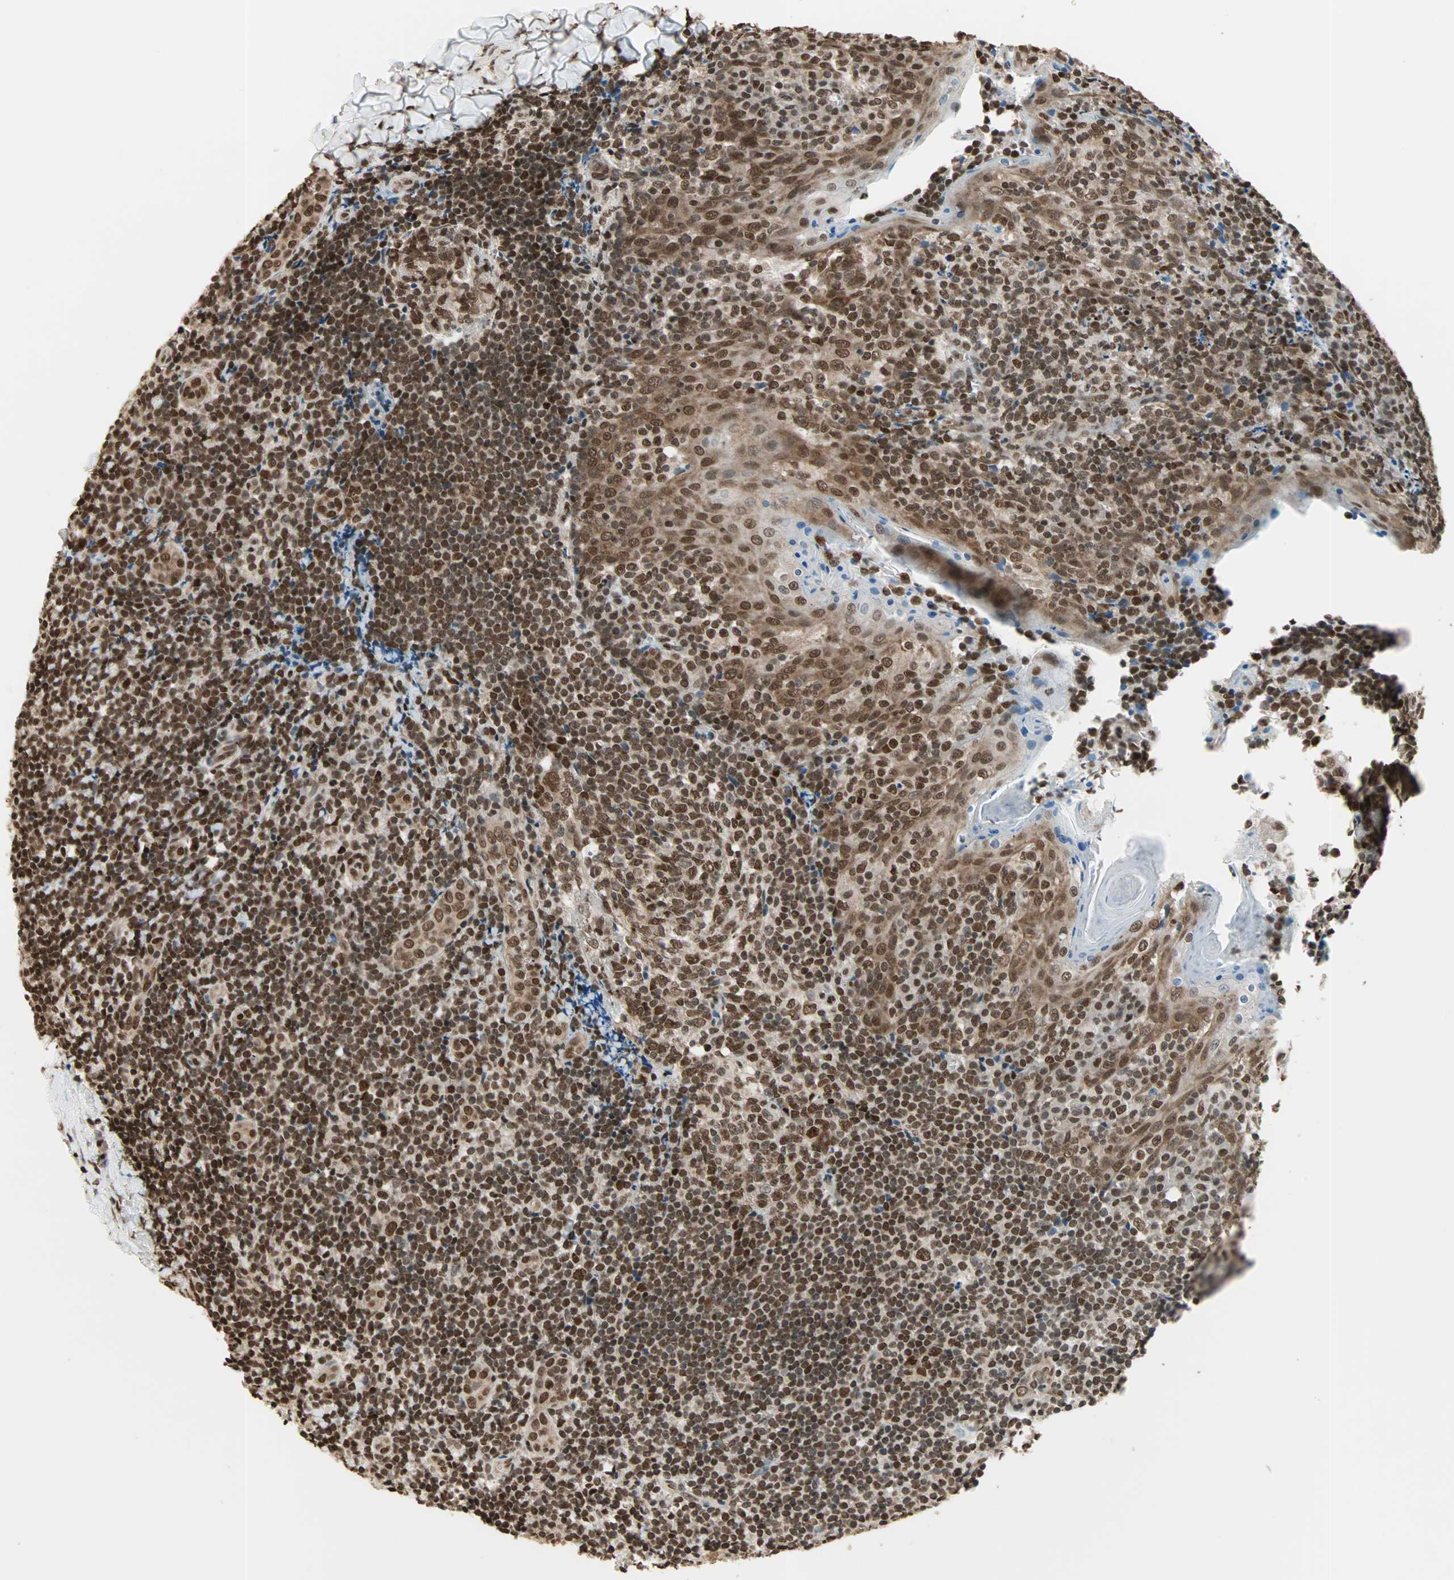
{"staining": {"intensity": "strong", "quantity": ">75%", "location": "nuclear"}, "tissue": "tonsil", "cell_type": "Germinal center cells", "image_type": "normal", "snomed": [{"axis": "morphology", "description": "Normal tissue, NOS"}, {"axis": "topography", "description": "Tonsil"}], "caption": "IHC of benign tonsil shows high levels of strong nuclear expression in about >75% of germinal center cells.", "gene": "DAZAP1", "patient": {"sex": "male", "age": 31}}